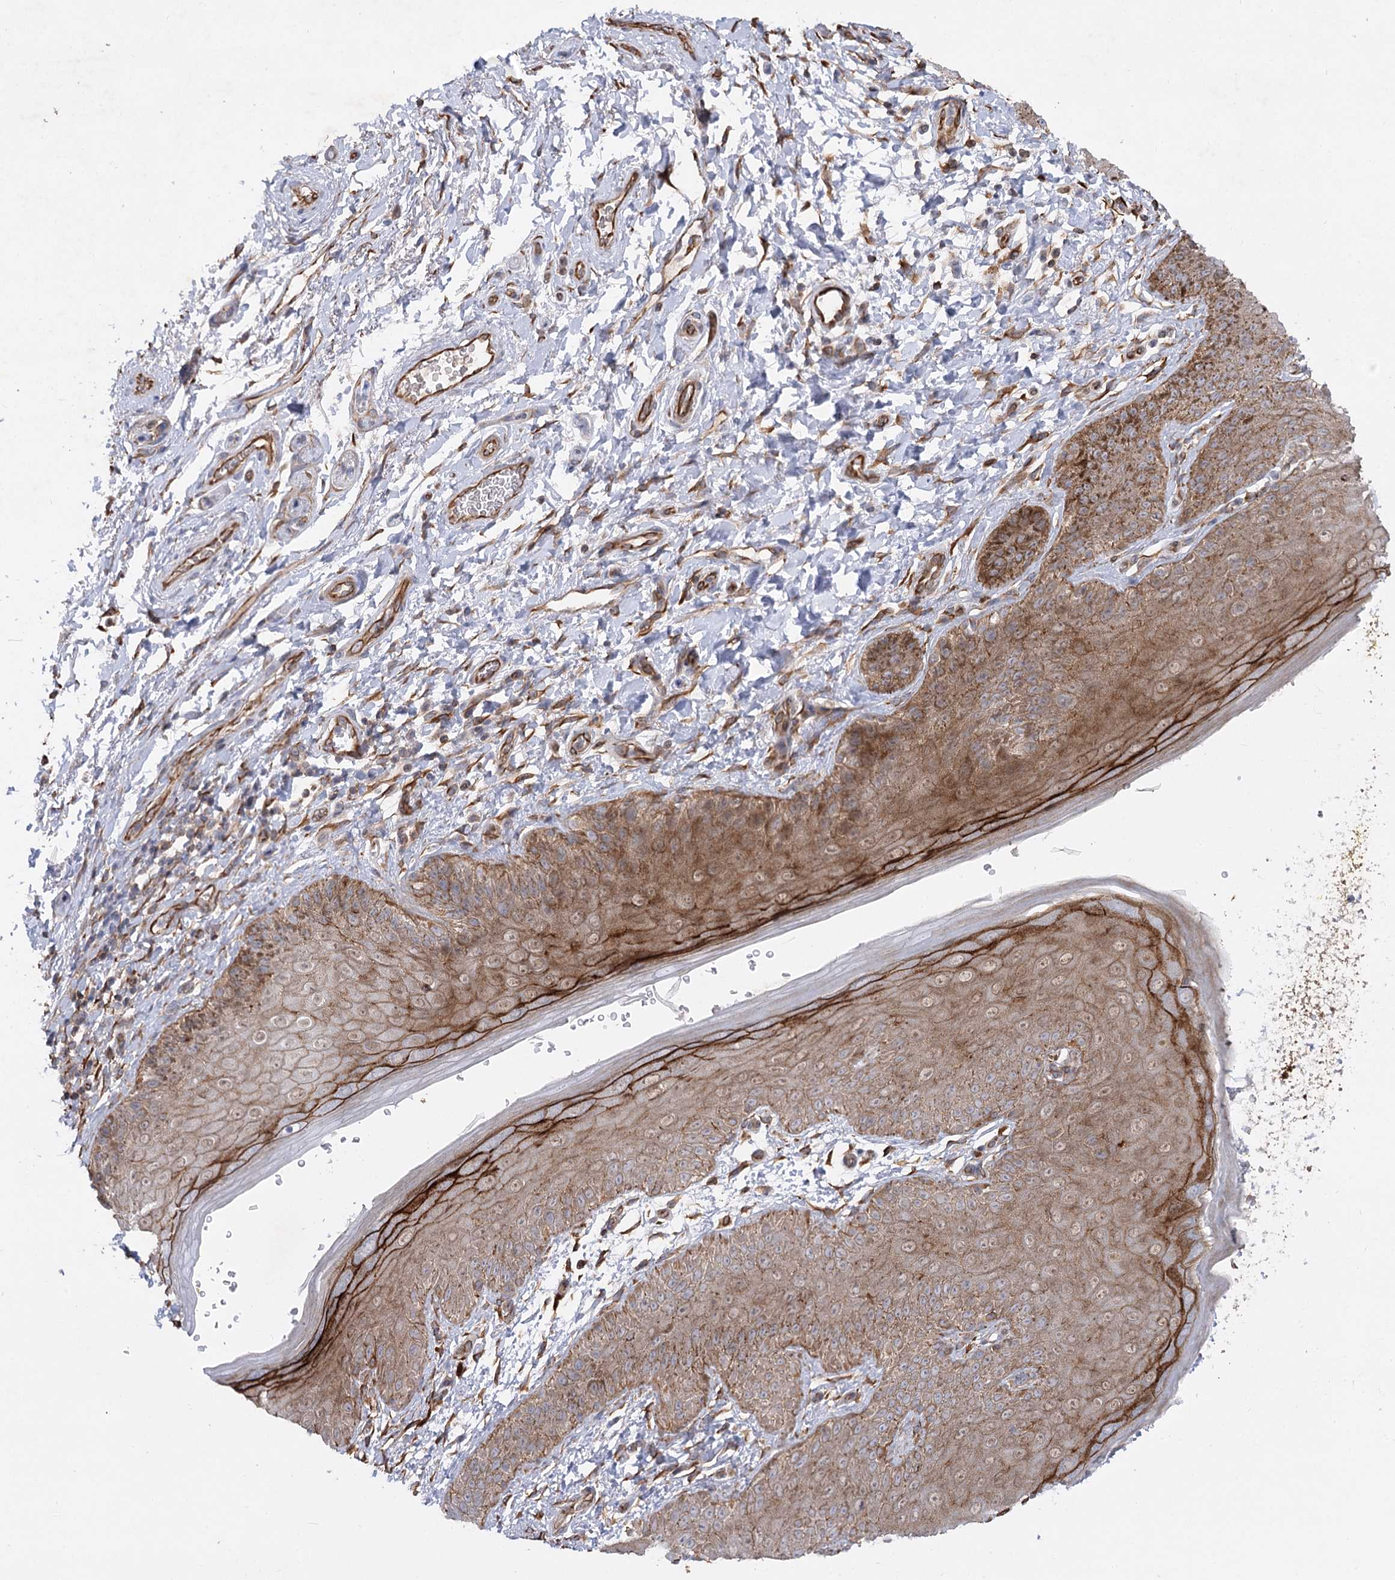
{"staining": {"intensity": "strong", "quantity": "25%-75%", "location": "cytoplasmic/membranous"}, "tissue": "skin", "cell_type": "Epidermal cells", "image_type": "normal", "snomed": [{"axis": "morphology", "description": "Normal tissue, NOS"}, {"axis": "topography", "description": "Anal"}], "caption": "Strong cytoplasmic/membranous staining is seen in about 25%-75% of epidermal cells in normal skin.", "gene": "KIAA0825", "patient": {"sex": "male", "age": 44}}